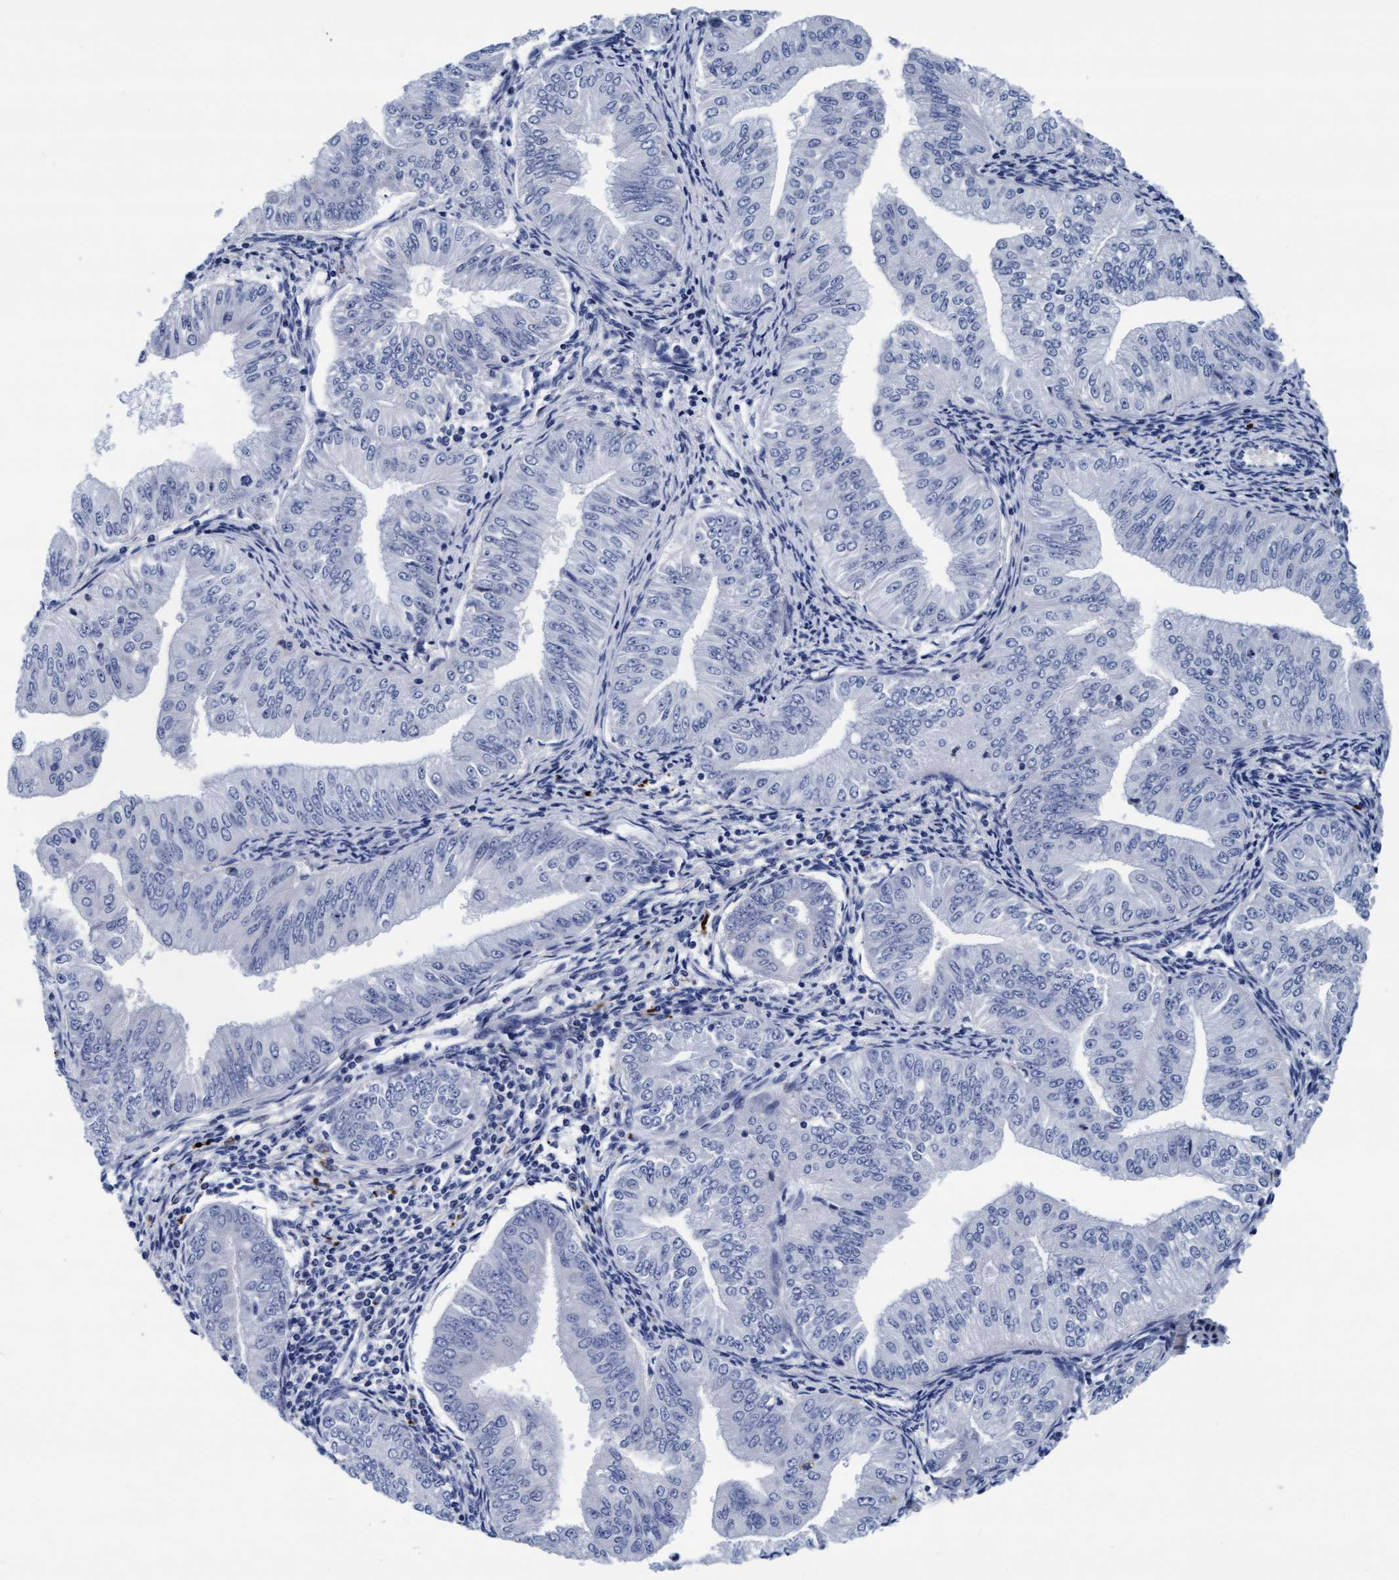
{"staining": {"intensity": "negative", "quantity": "none", "location": "none"}, "tissue": "endometrial cancer", "cell_type": "Tumor cells", "image_type": "cancer", "snomed": [{"axis": "morphology", "description": "Normal tissue, NOS"}, {"axis": "morphology", "description": "Adenocarcinoma, NOS"}, {"axis": "topography", "description": "Endometrium"}], "caption": "Immunohistochemistry of human adenocarcinoma (endometrial) shows no expression in tumor cells.", "gene": "ARSG", "patient": {"sex": "female", "age": 53}}